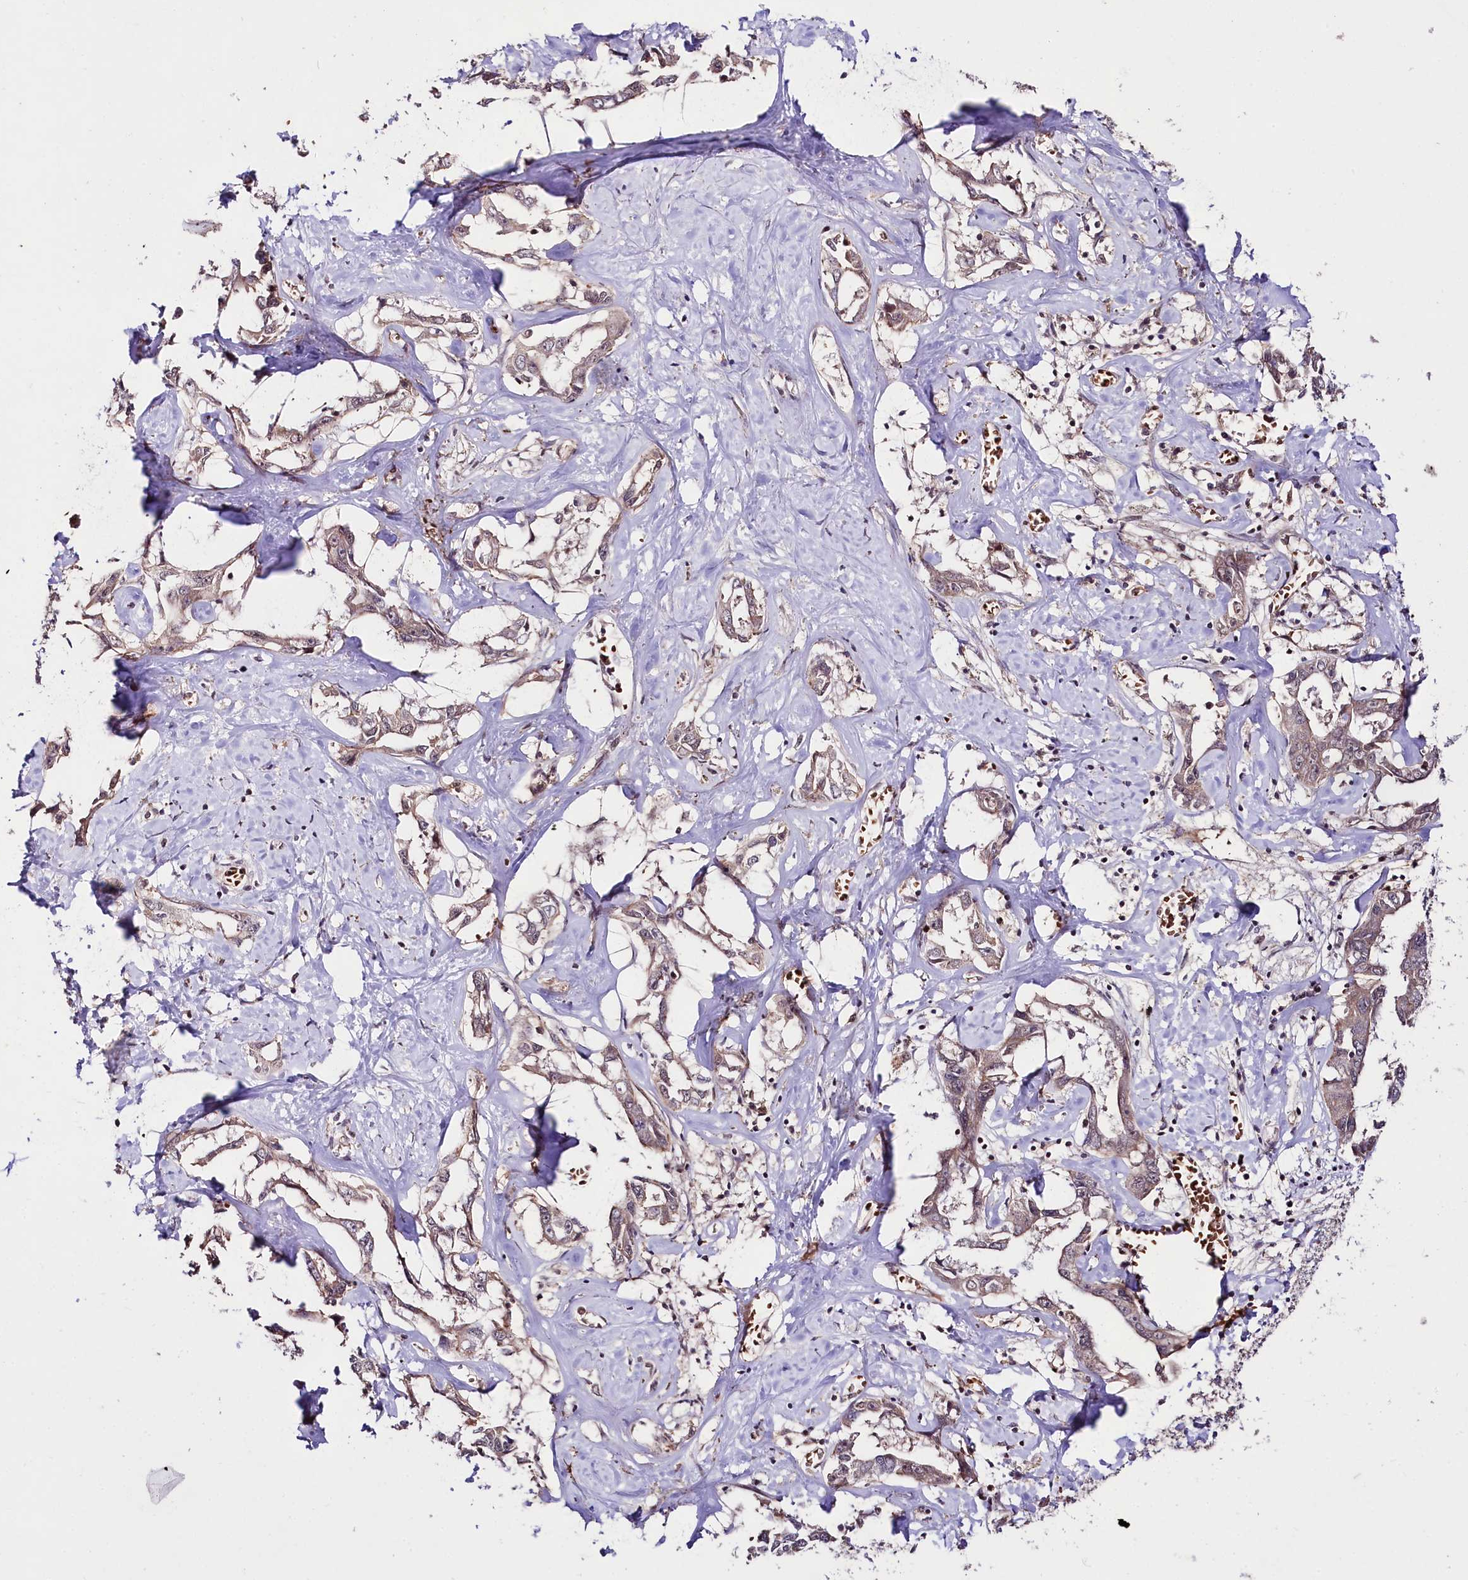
{"staining": {"intensity": "weak", "quantity": ">75%", "location": "cytoplasmic/membranous"}, "tissue": "liver cancer", "cell_type": "Tumor cells", "image_type": "cancer", "snomed": [{"axis": "morphology", "description": "Cholangiocarcinoma"}, {"axis": "topography", "description": "Liver"}], "caption": "Protein analysis of cholangiocarcinoma (liver) tissue demonstrates weak cytoplasmic/membranous staining in approximately >75% of tumor cells.", "gene": "TAFAZZIN", "patient": {"sex": "male", "age": 59}}